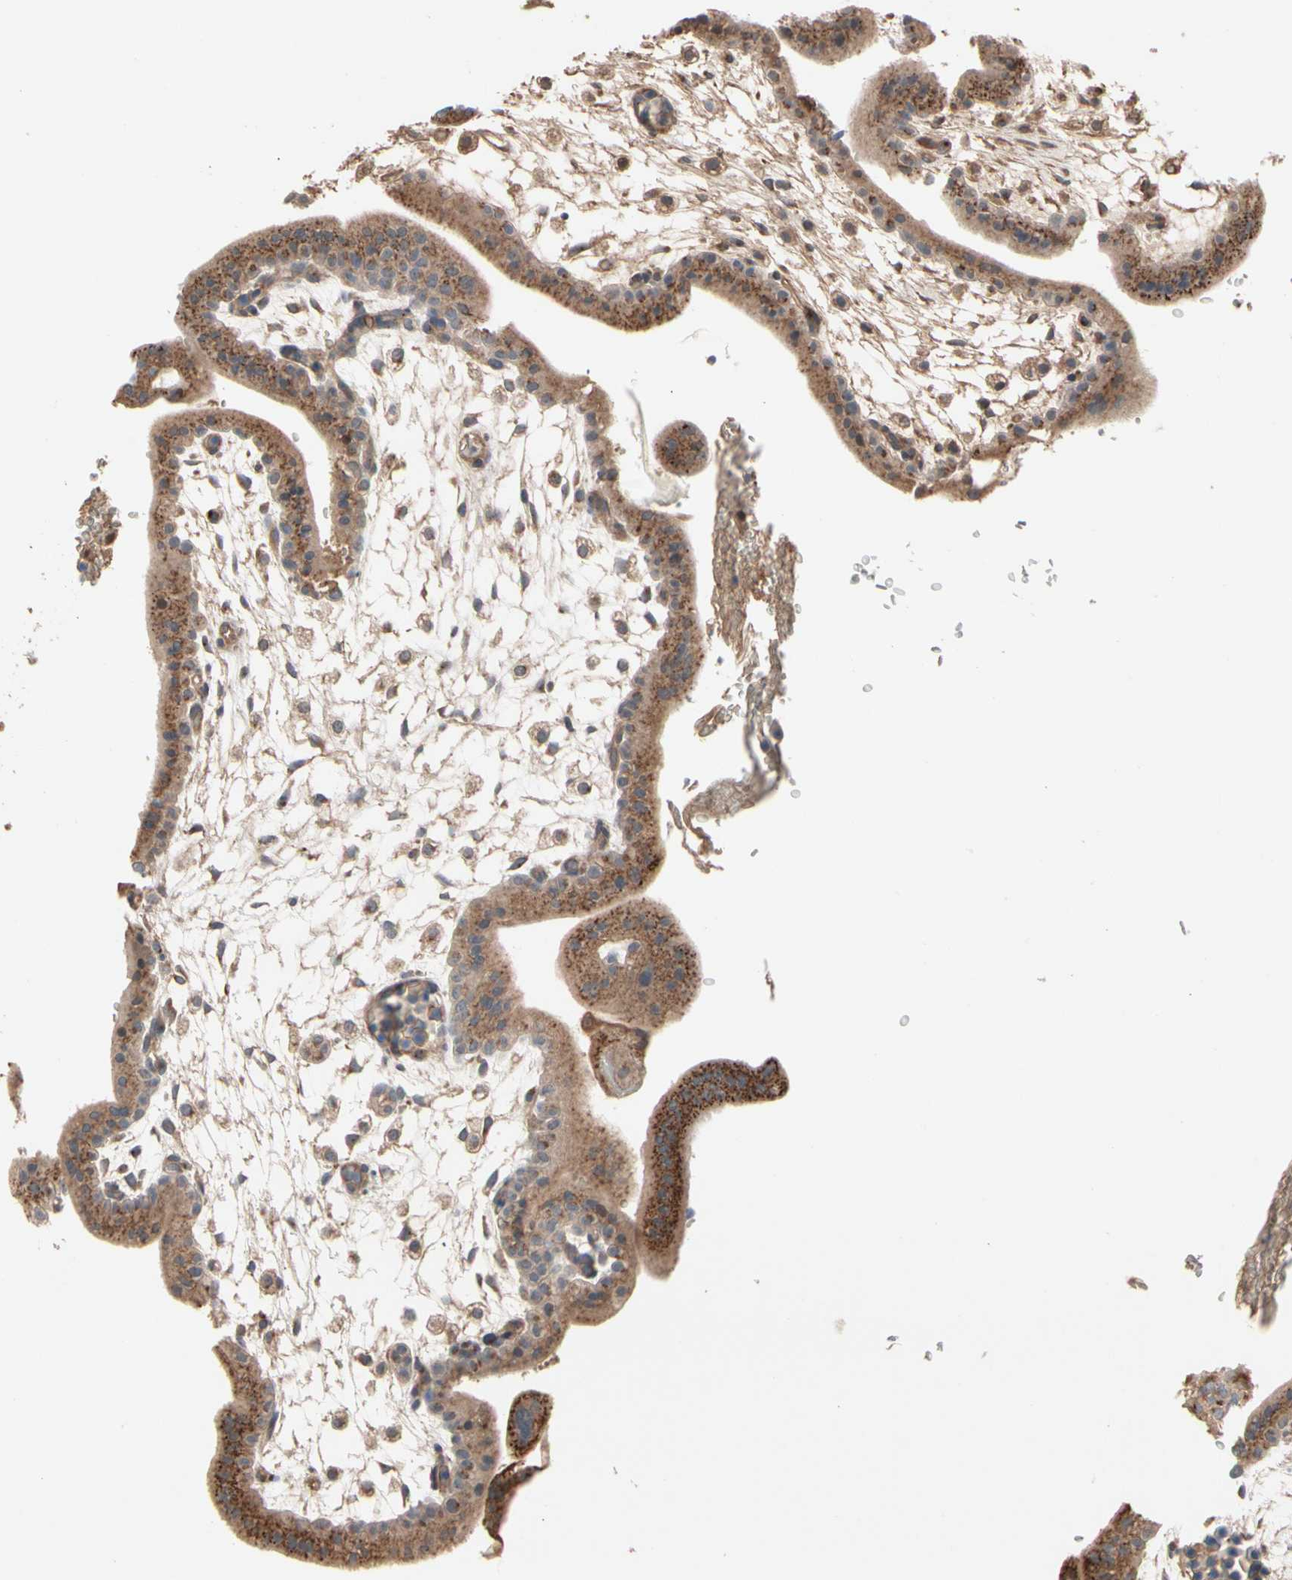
{"staining": {"intensity": "strong", "quantity": ">75%", "location": "cytoplasmic/membranous"}, "tissue": "placenta", "cell_type": "Trophoblastic cells", "image_type": "normal", "snomed": [{"axis": "morphology", "description": "Normal tissue, NOS"}, {"axis": "topography", "description": "Placenta"}], "caption": "Immunohistochemistry image of unremarkable placenta stained for a protein (brown), which shows high levels of strong cytoplasmic/membranous expression in about >75% of trophoblastic cells.", "gene": "GCK", "patient": {"sex": "female", "age": 35}}